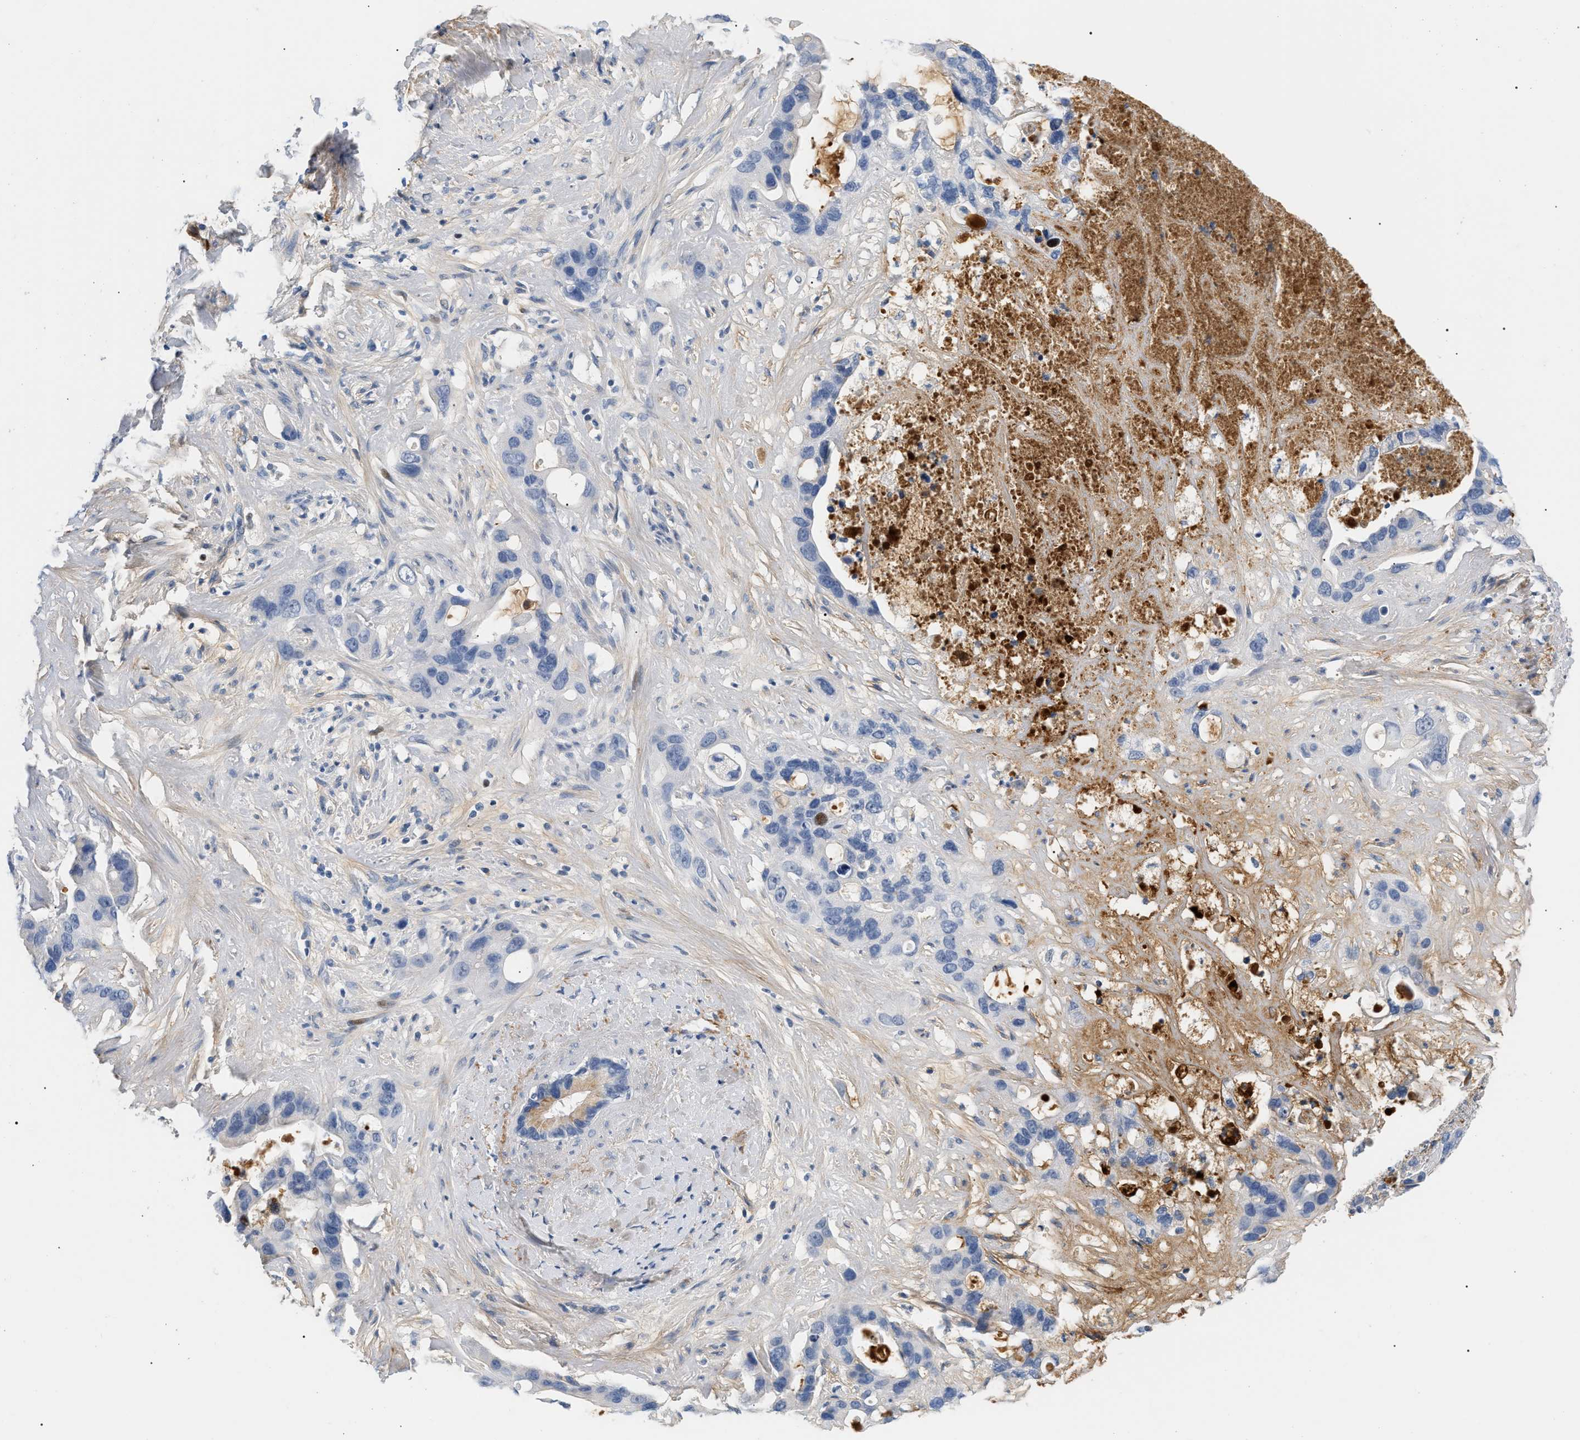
{"staining": {"intensity": "negative", "quantity": "none", "location": "none"}, "tissue": "liver cancer", "cell_type": "Tumor cells", "image_type": "cancer", "snomed": [{"axis": "morphology", "description": "Cholangiocarcinoma"}, {"axis": "topography", "description": "Liver"}], "caption": "This is an immunohistochemistry photomicrograph of liver cholangiocarcinoma. There is no positivity in tumor cells.", "gene": "CFH", "patient": {"sex": "female", "age": 65}}